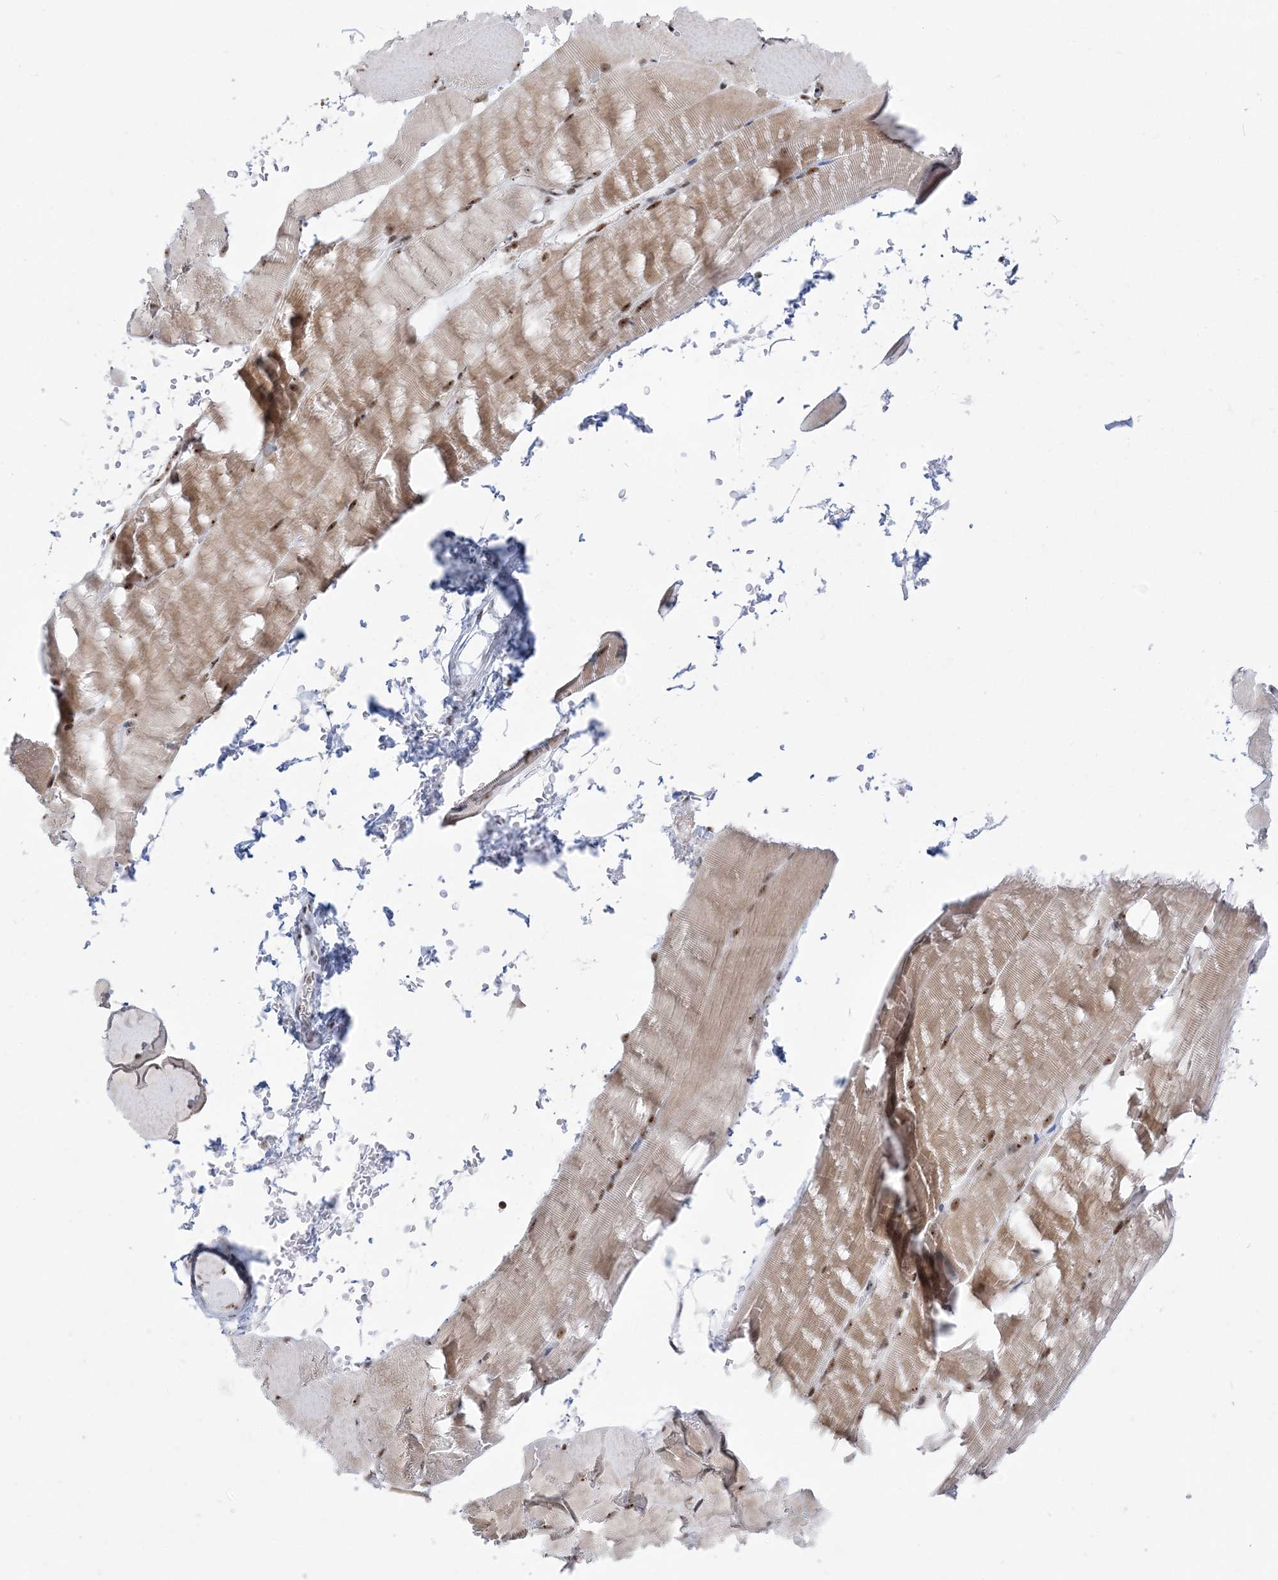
{"staining": {"intensity": "moderate", "quantity": "<25%", "location": "cytoplasmic/membranous,nuclear"}, "tissue": "skeletal muscle", "cell_type": "Myocytes", "image_type": "normal", "snomed": [{"axis": "morphology", "description": "Normal tissue, NOS"}, {"axis": "topography", "description": "Skeletal muscle"}, {"axis": "topography", "description": "Parathyroid gland"}], "caption": "DAB immunohistochemical staining of normal human skeletal muscle shows moderate cytoplasmic/membranous,nuclear protein staining in approximately <25% of myocytes.", "gene": "DDX21", "patient": {"sex": "female", "age": 37}}